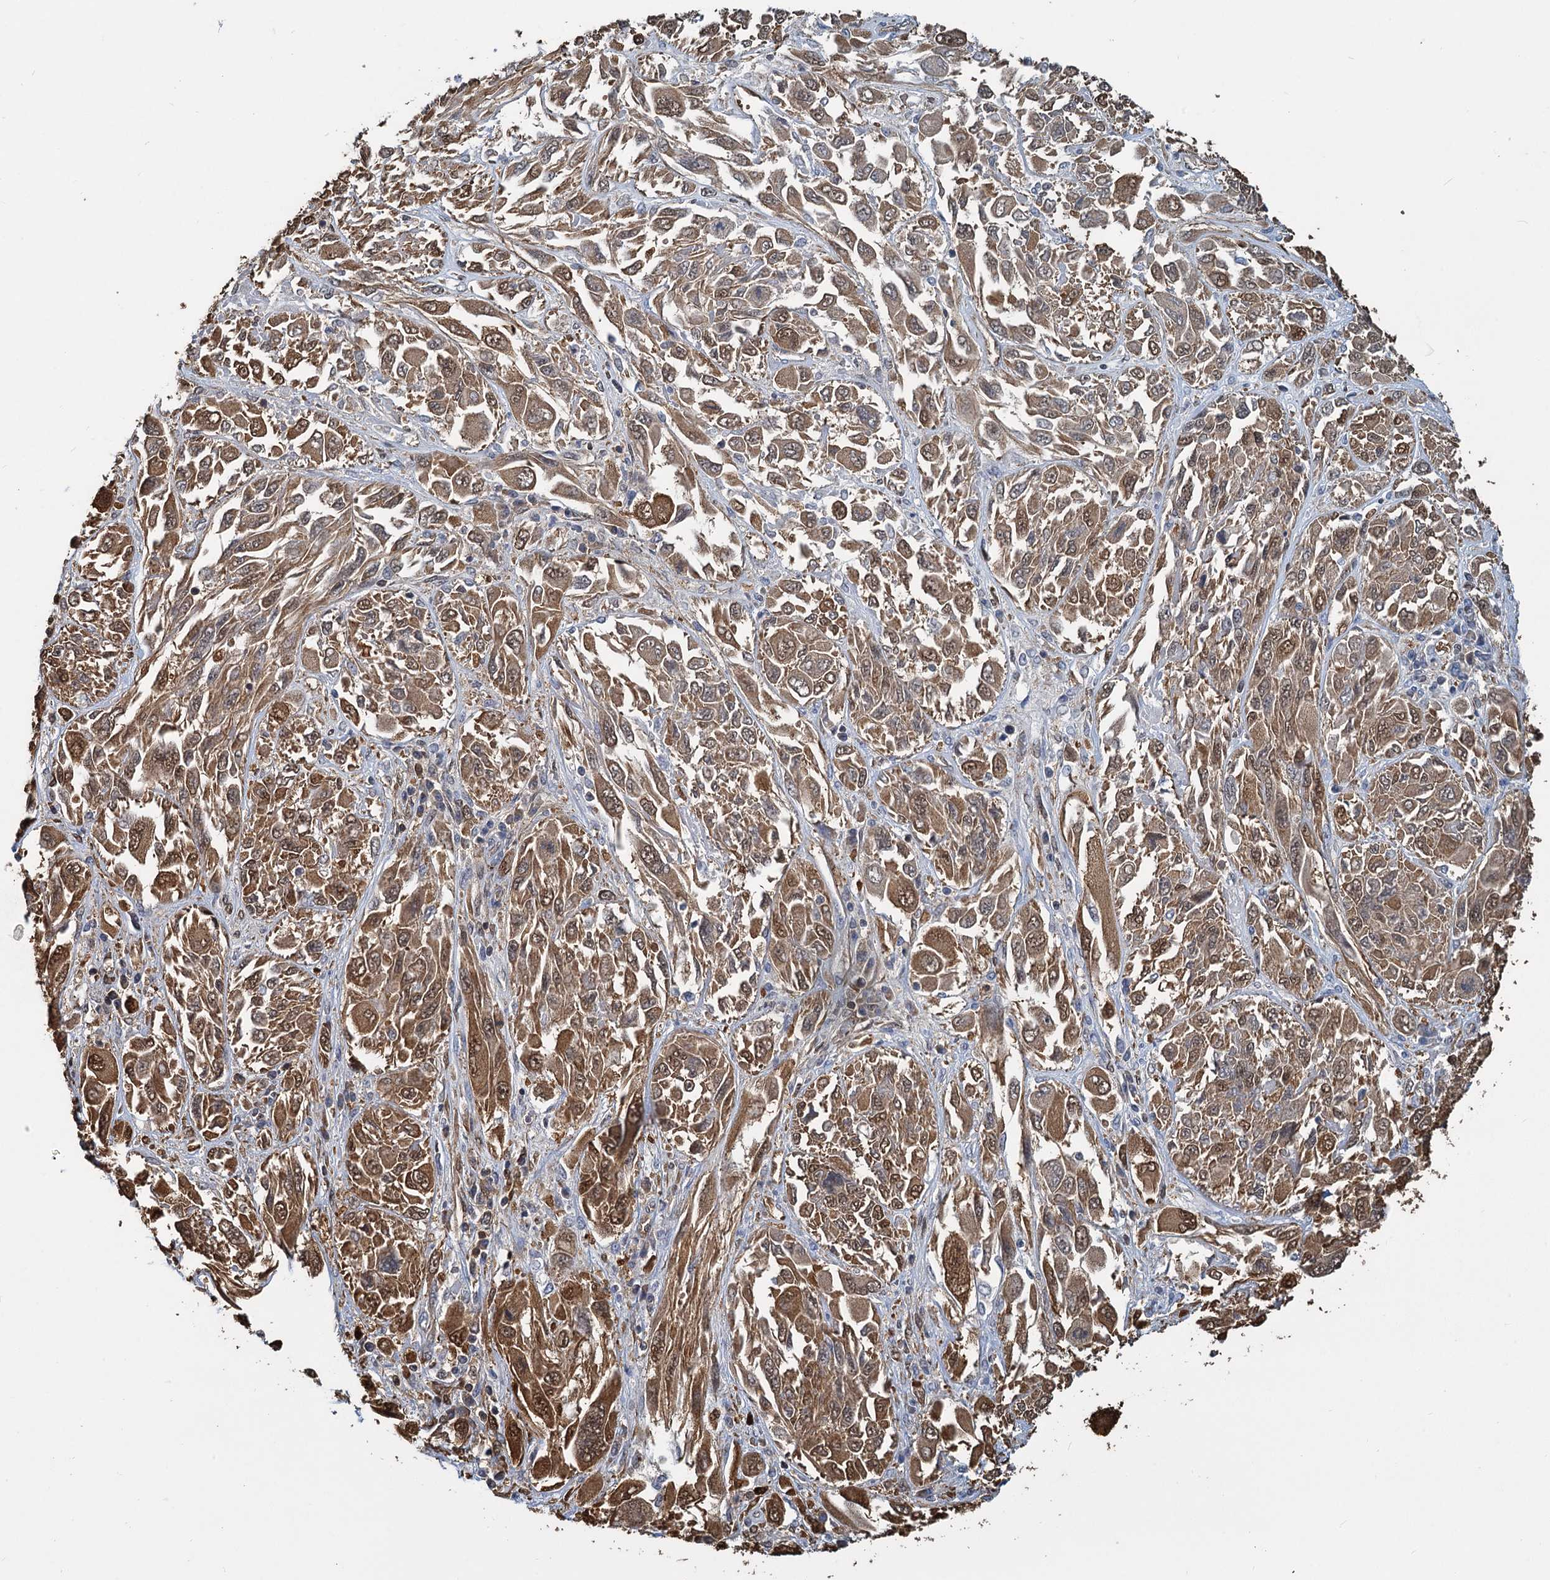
{"staining": {"intensity": "moderate", "quantity": ">75%", "location": "cytoplasmic/membranous,nuclear"}, "tissue": "melanoma", "cell_type": "Tumor cells", "image_type": "cancer", "snomed": [{"axis": "morphology", "description": "Malignant melanoma, NOS"}, {"axis": "topography", "description": "Skin"}], "caption": "Moderate cytoplasmic/membranous and nuclear staining for a protein is present in approximately >75% of tumor cells of malignant melanoma using immunohistochemistry (IHC).", "gene": "S100A6", "patient": {"sex": "female", "age": 91}}